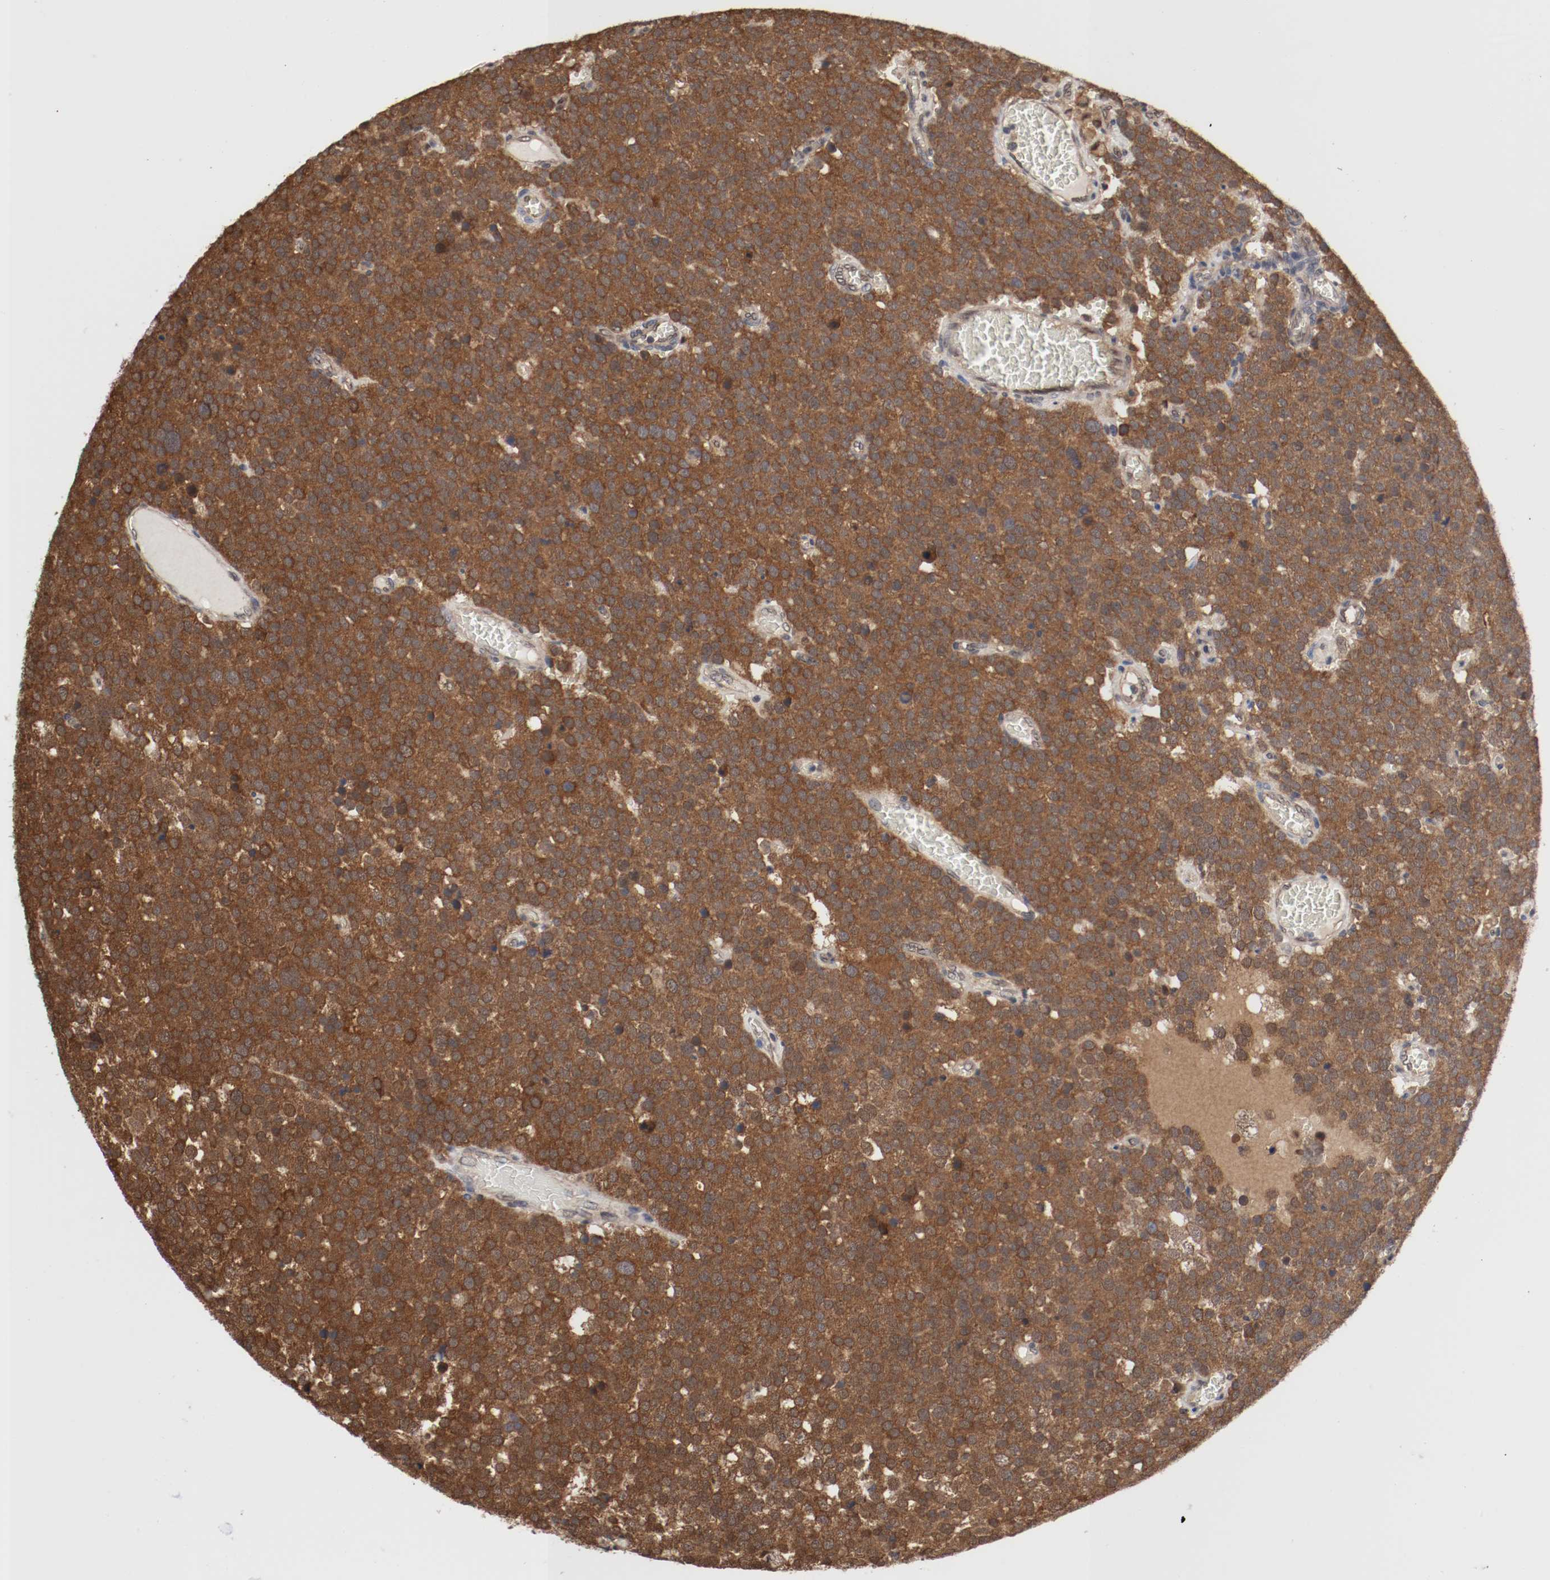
{"staining": {"intensity": "strong", "quantity": ">75%", "location": "cytoplasmic/membranous"}, "tissue": "testis cancer", "cell_type": "Tumor cells", "image_type": "cancer", "snomed": [{"axis": "morphology", "description": "Seminoma, NOS"}, {"axis": "topography", "description": "Testis"}], "caption": "Brown immunohistochemical staining in human testis seminoma reveals strong cytoplasmic/membranous staining in approximately >75% of tumor cells.", "gene": "AFG3L2", "patient": {"sex": "male", "age": 71}}